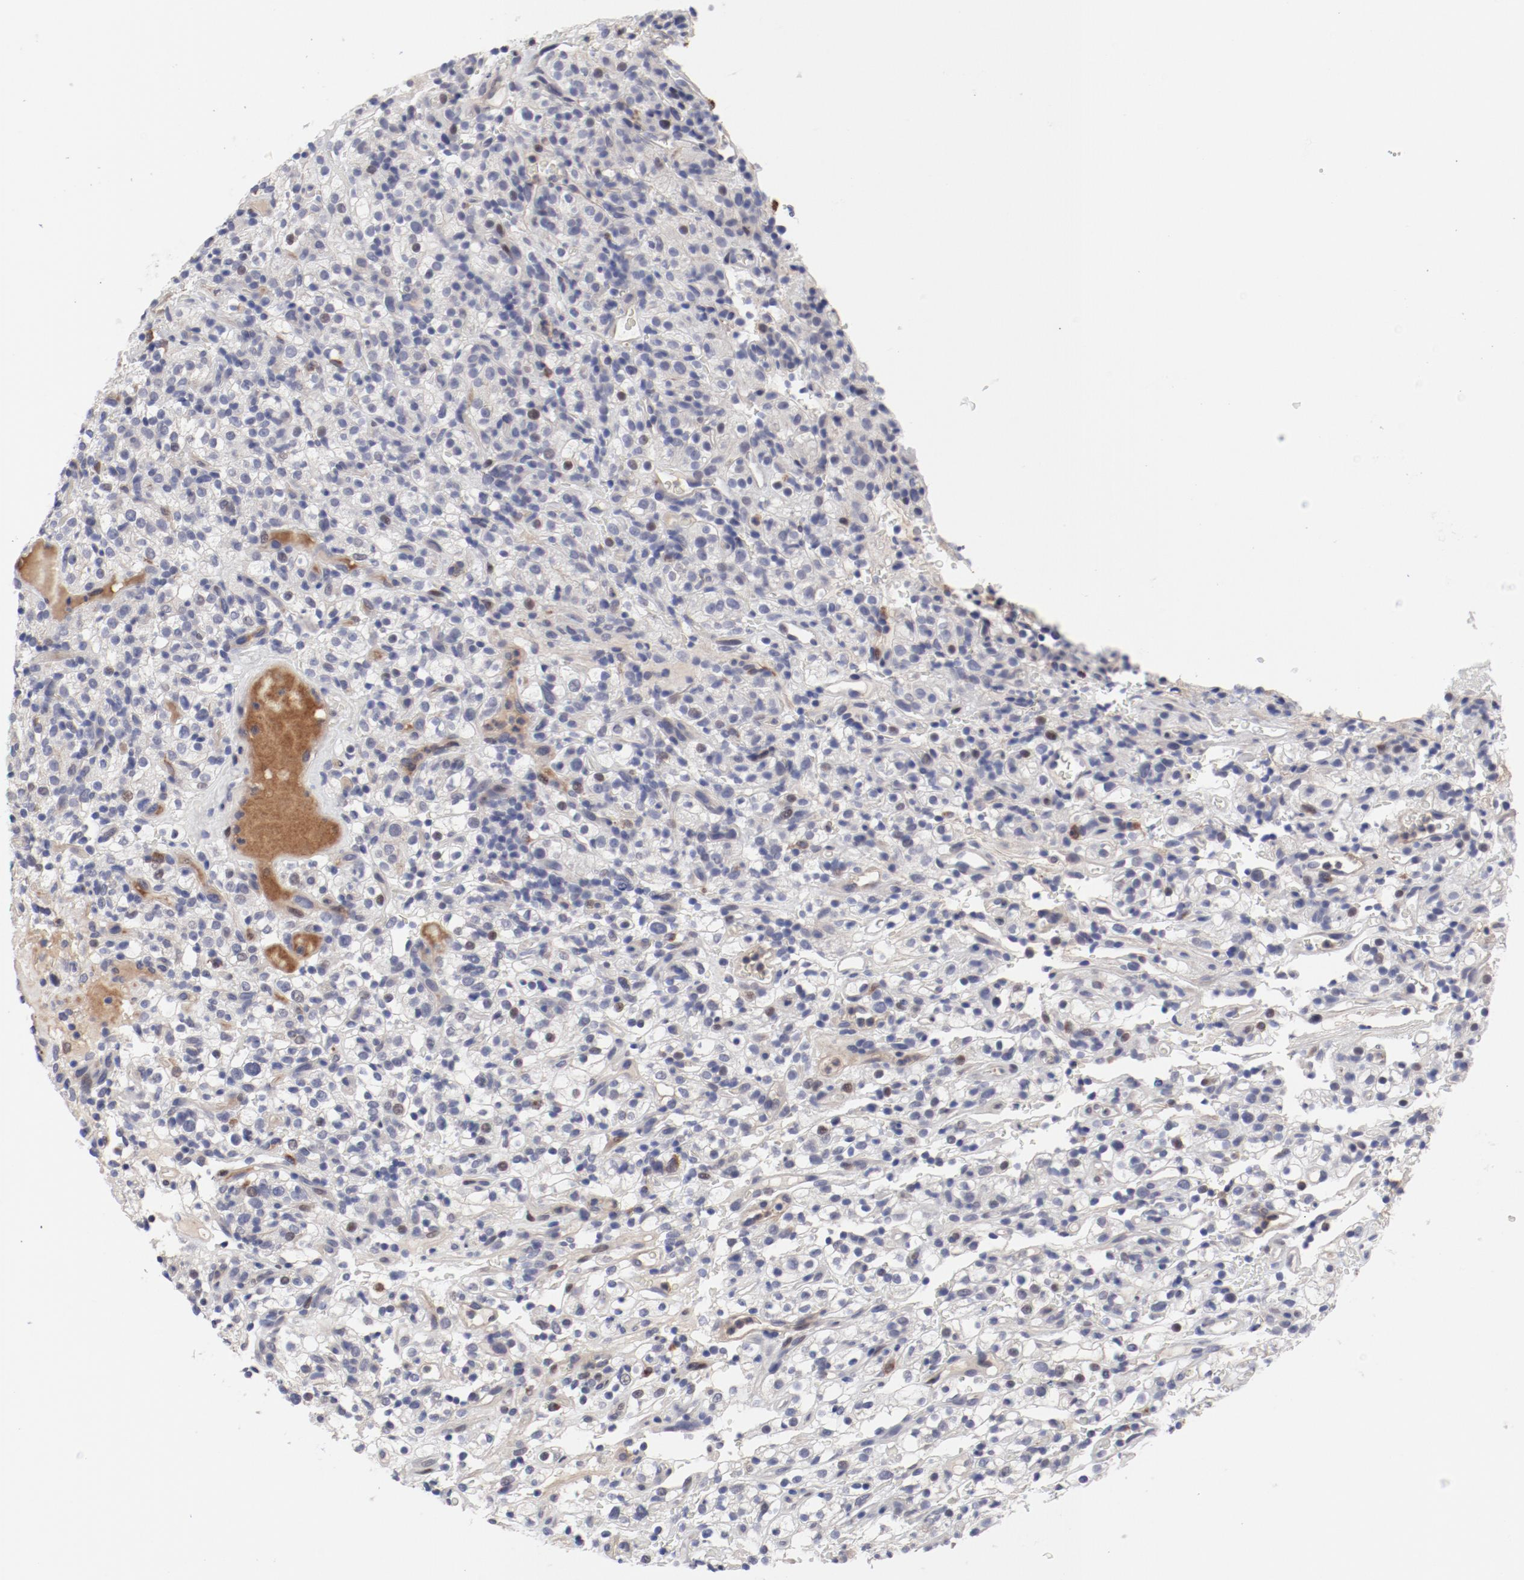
{"staining": {"intensity": "negative", "quantity": "none", "location": "none"}, "tissue": "renal cancer", "cell_type": "Tumor cells", "image_type": "cancer", "snomed": [{"axis": "morphology", "description": "Normal tissue, NOS"}, {"axis": "morphology", "description": "Adenocarcinoma, NOS"}, {"axis": "topography", "description": "Kidney"}], "caption": "Human renal cancer (adenocarcinoma) stained for a protein using immunohistochemistry reveals no expression in tumor cells.", "gene": "FSCB", "patient": {"sex": "female", "age": 72}}